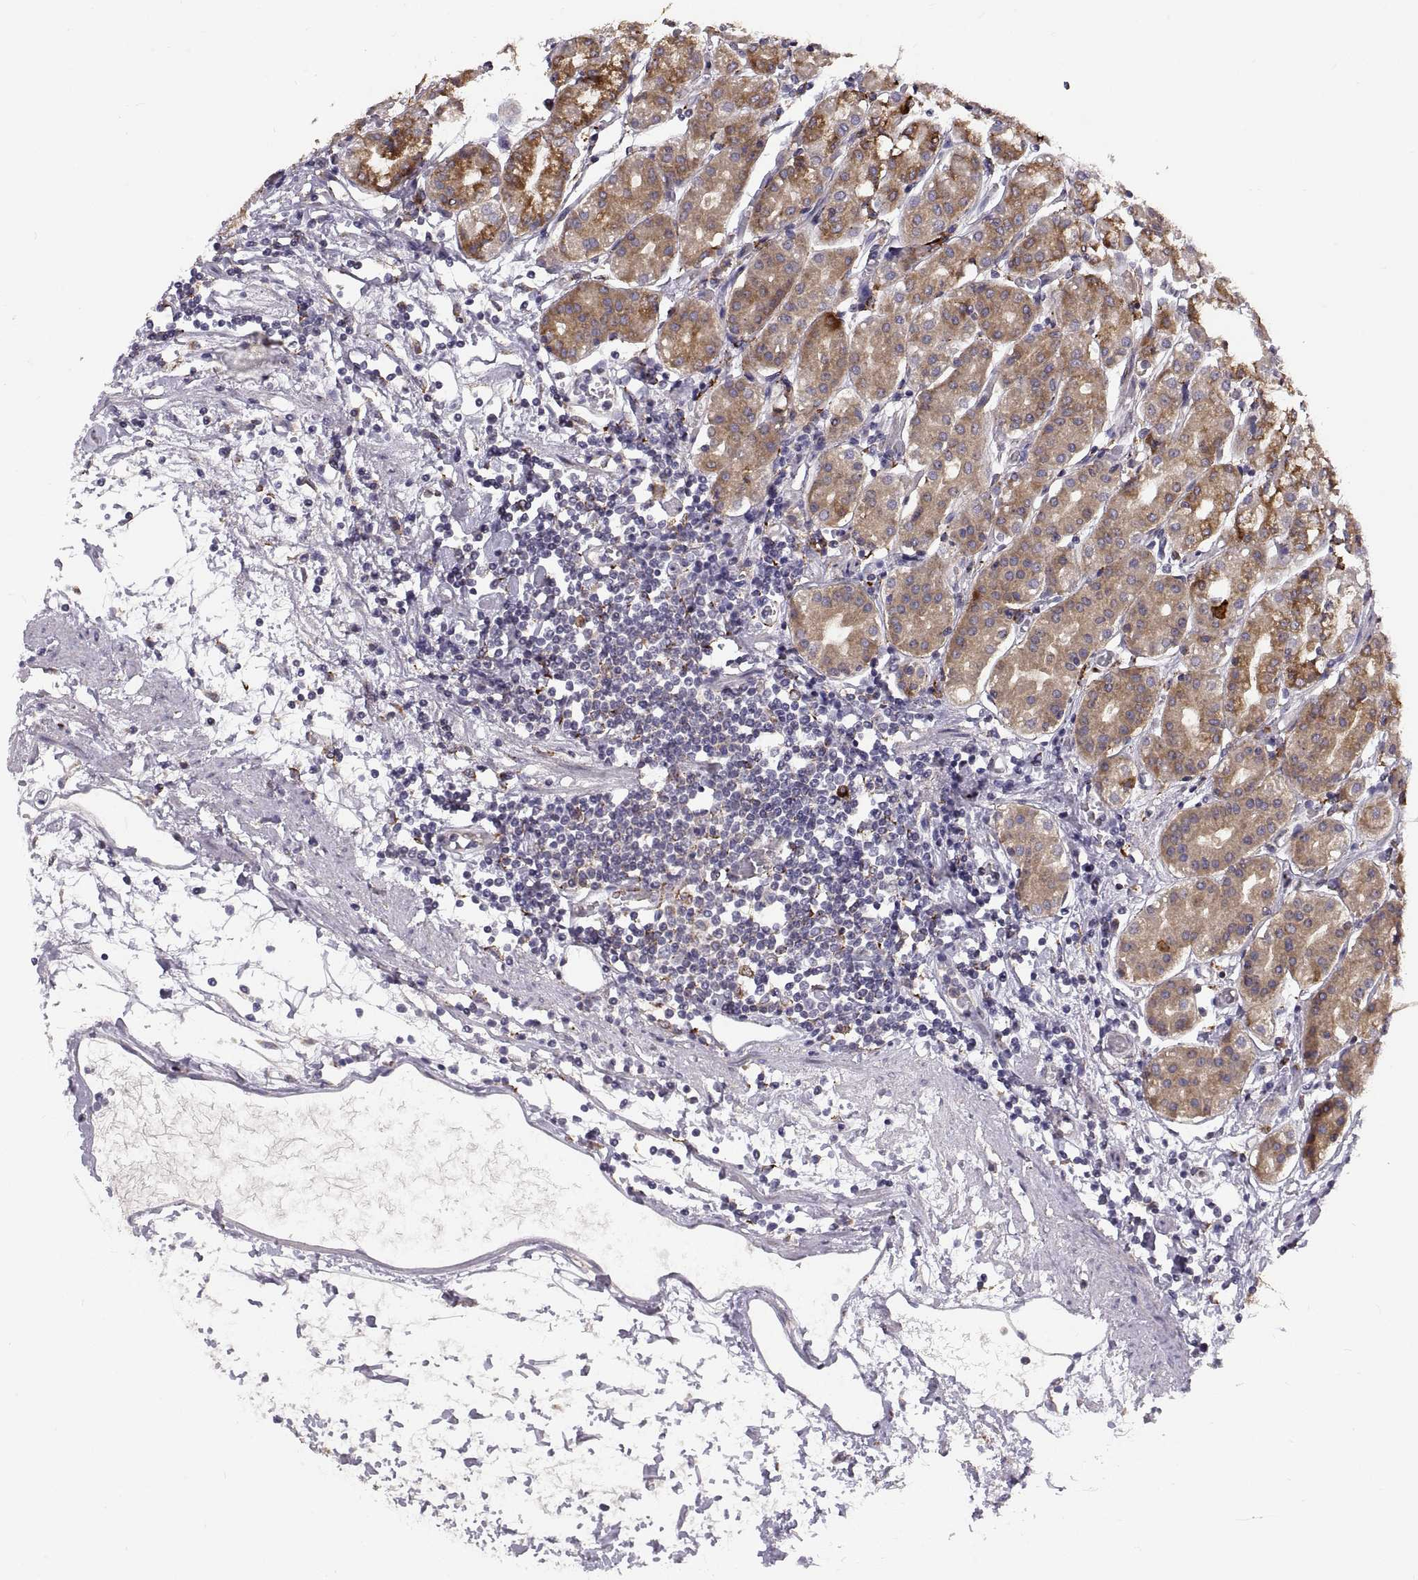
{"staining": {"intensity": "moderate", "quantity": ">75%", "location": "cytoplasmic/membranous"}, "tissue": "stomach", "cell_type": "Glandular cells", "image_type": "normal", "snomed": [{"axis": "morphology", "description": "Normal tissue, NOS"}, {"axis": "topography", "description": "Skeletal muscle"}, {"axis": "topography", "description": "Stomach"}], "caption": "This micrograph displays unremarkable stomach stained with immunohistochemistry (IHC) to label a protein in brown. The cytoplasmic/membranous of glandular cells show moderate positivity for the protein. Nuclei are counter-stained blue.", "gene": "PLEKHB2", "patient": {"sex": "female", "age": 57}}